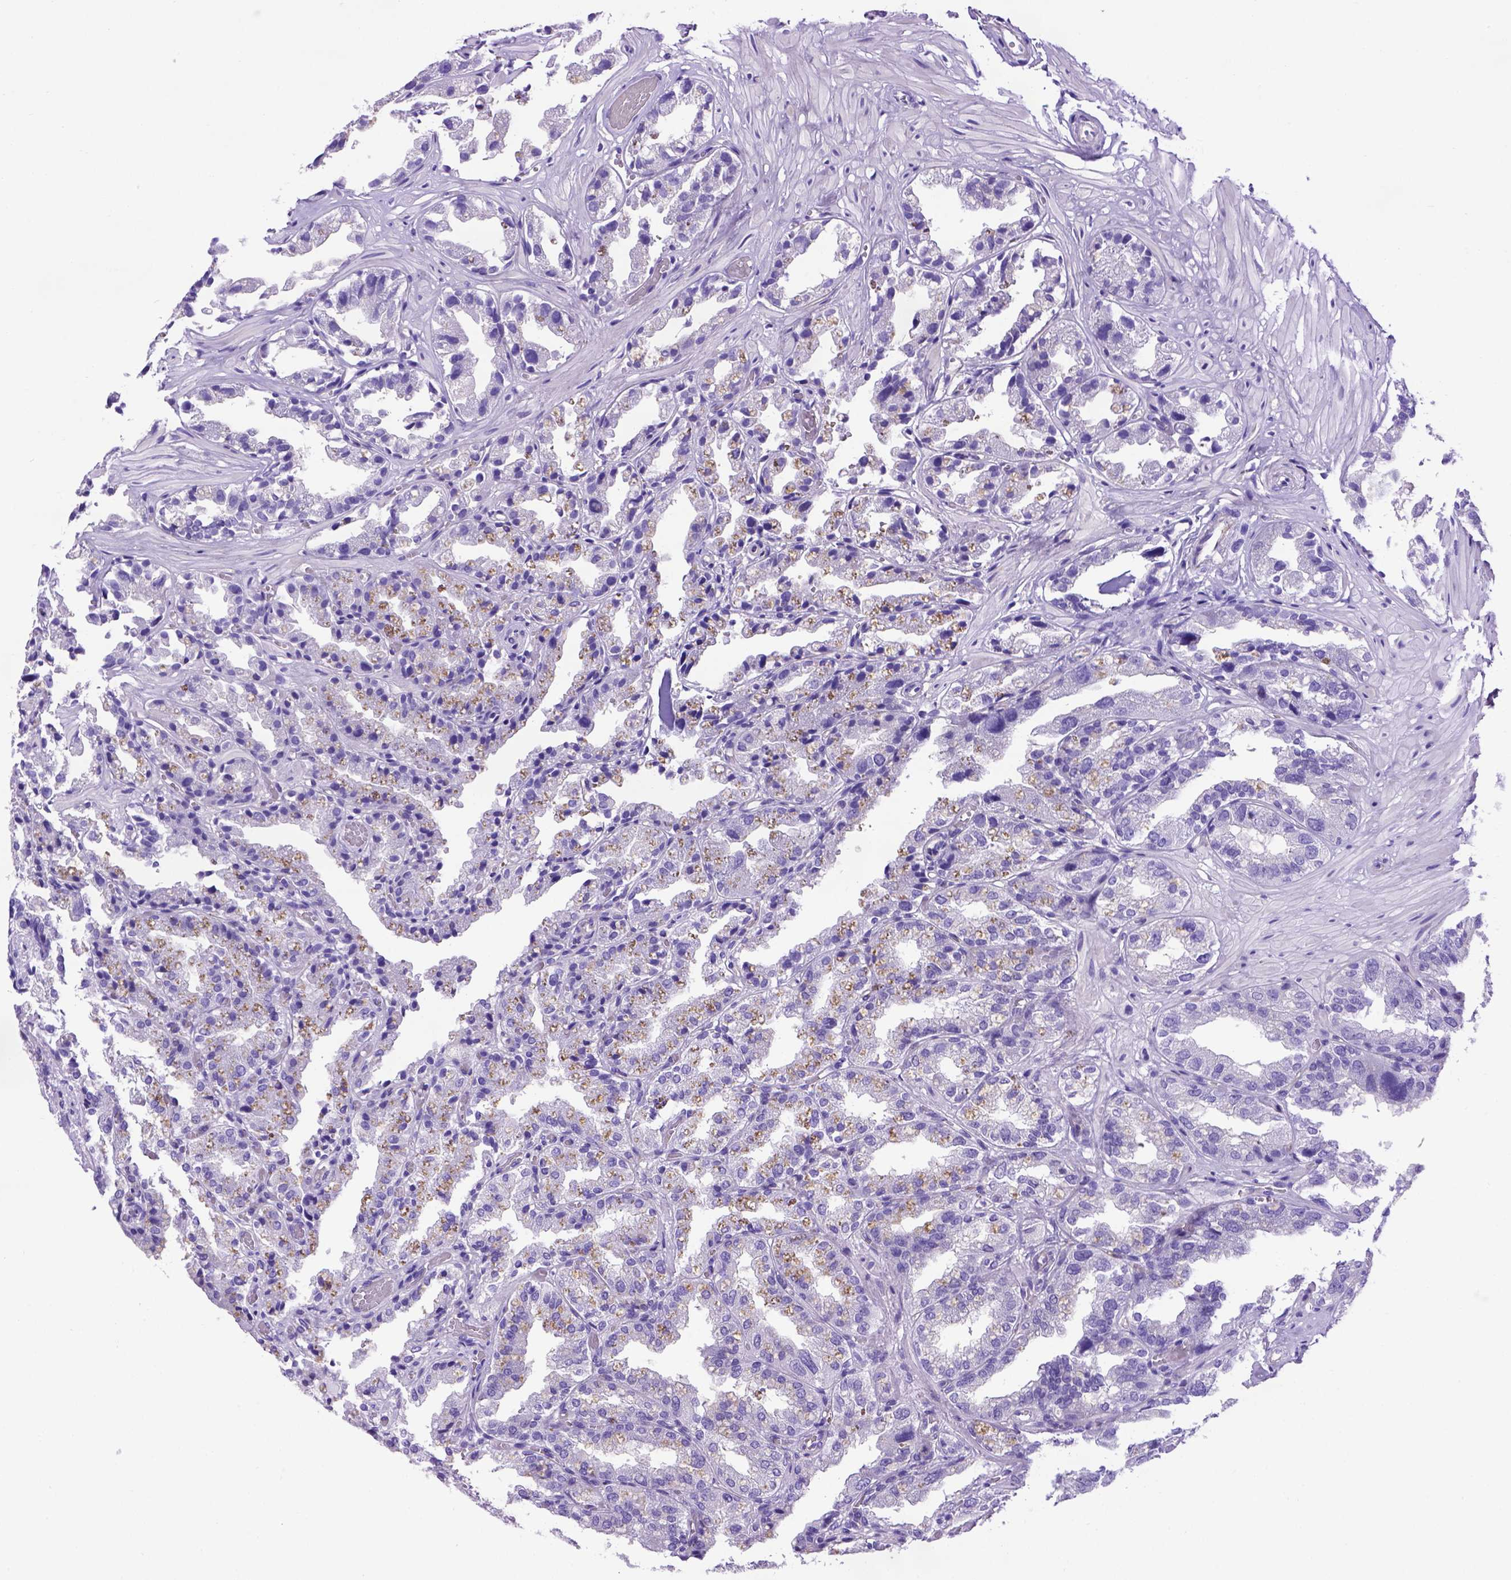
{"staining": {"intensity": "negative", "quantity": "none", "location": "none"}, "tissue": "seminal vesicle", "cell_type": "Glandular cells", "image_type": "normal", "snomed": [{"axis": "morphology", "description": "Normal tissue, NOS"}, {"axis": "topography", "description": "Seminal veicle"}], "caption": "Immunohistochemistry (IHC) of unremarkable human seminal vesicle shows no staining in glandular cells. The staining is performed using DAB (3,3'-diaminobenzidine) brown chromogen with nuclei counter-stained in using hematoxylin.", "gene": "ADAM12", "patient": {"sex": "male", "age": 57}}